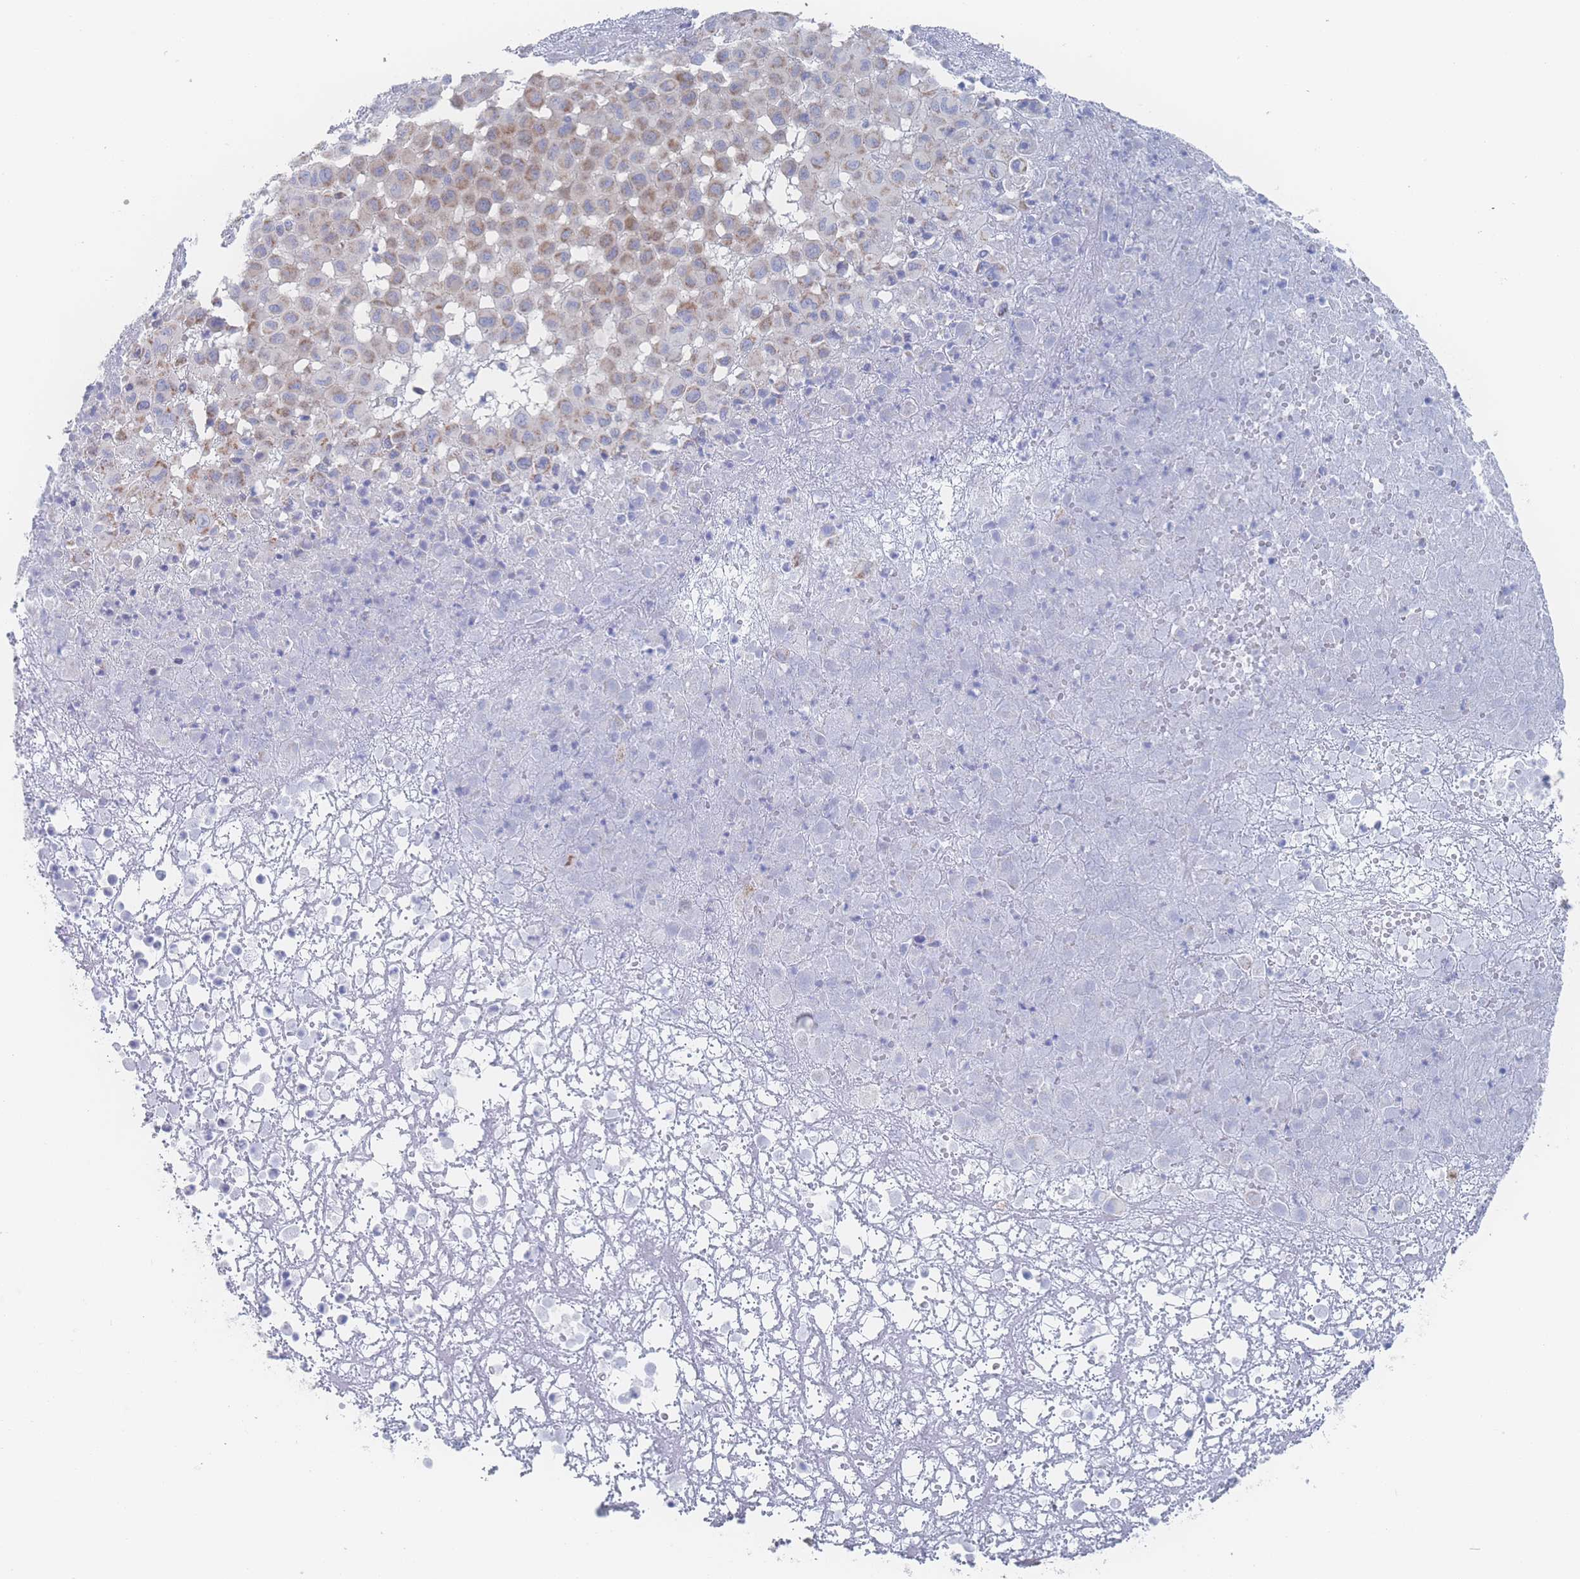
{"staining": {"intensity": "moderate", "quantity": "25%-75%", "location": "cytoplasmic/membranous"}, "tissue": "melanoma", "cell_type": "Tumor cells", "image_type": "cancer", "snomed": [{"axis": "morphology", "description": "Malignant melanoma, NOS"}, {"axis": "topography", "description": "Skin"}], "caption": "Immunohistochemical staining of melanoma reveals medium levels of moderate cytoplasmic/membranous positivity in approximately 25%-75% of tumor cells.", "gene": "SNPH", "patient": {"sex": "male", "age": 73}}